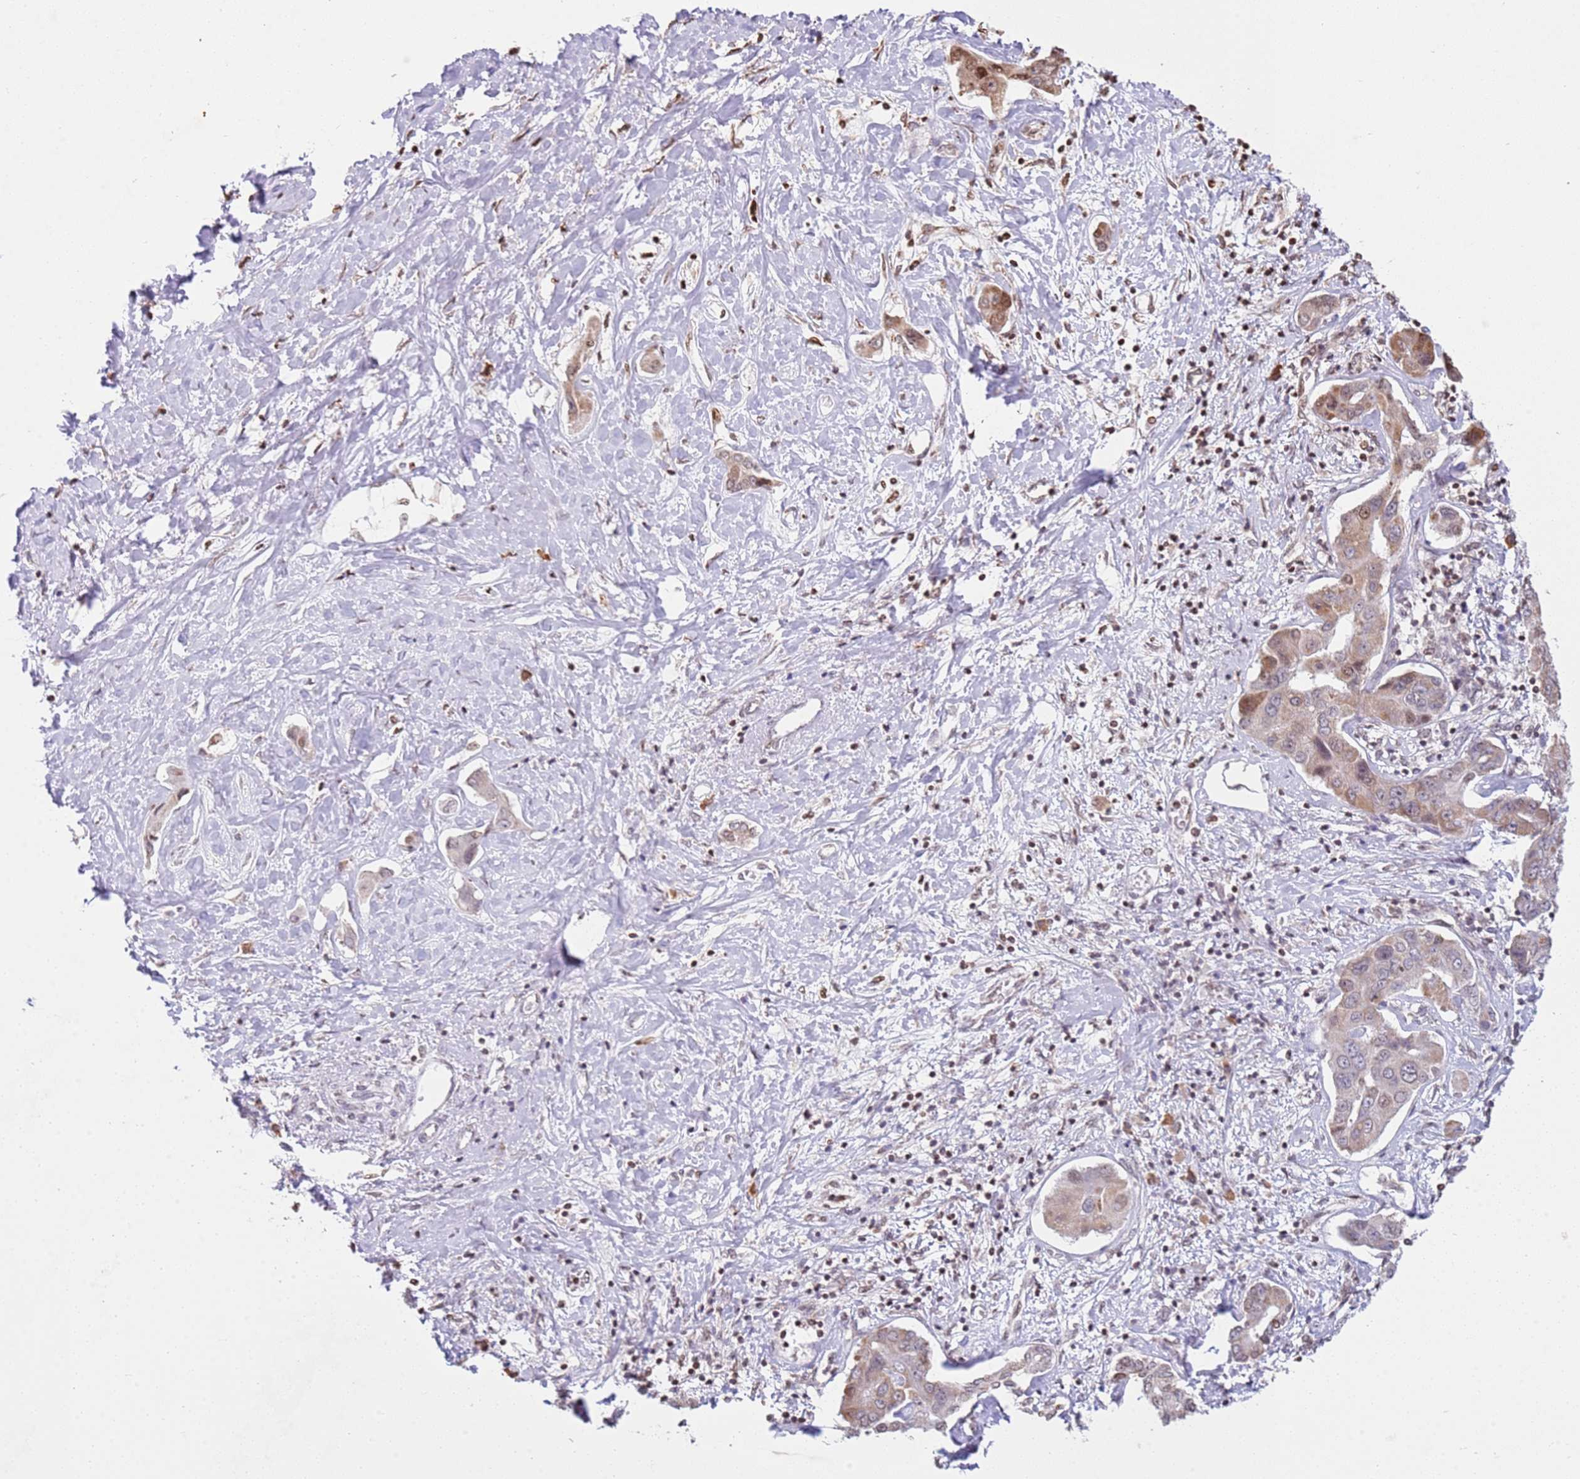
{"staining": {"intensity": "moderate", "quantity": "25%-75%", "location": "cytoplasmic/membranous,nuclear"}, "tissue": "liver cancer", "cell_type": "Tumor cells", "image_type": "cancer", "snomed": [{"axis": "morphology", "description": "Cholangiocarcinoma"}, {"axis": "topography", "description": "Liver"}], "caption": "Immunohistochemistry (IHC) of human liver cancer (cholangiocarcinoma) displays medium levels of moderate cytoplasmic/membranous and nuclear positivity in approximately 25%-75% of tumor cells. (Stains: DAB in brown, nuclei in blue, Microscopy: brightfield microscopy at high magnification).", "gene": "SCAF1", "patient": {"sex": "male", "age": 59}}